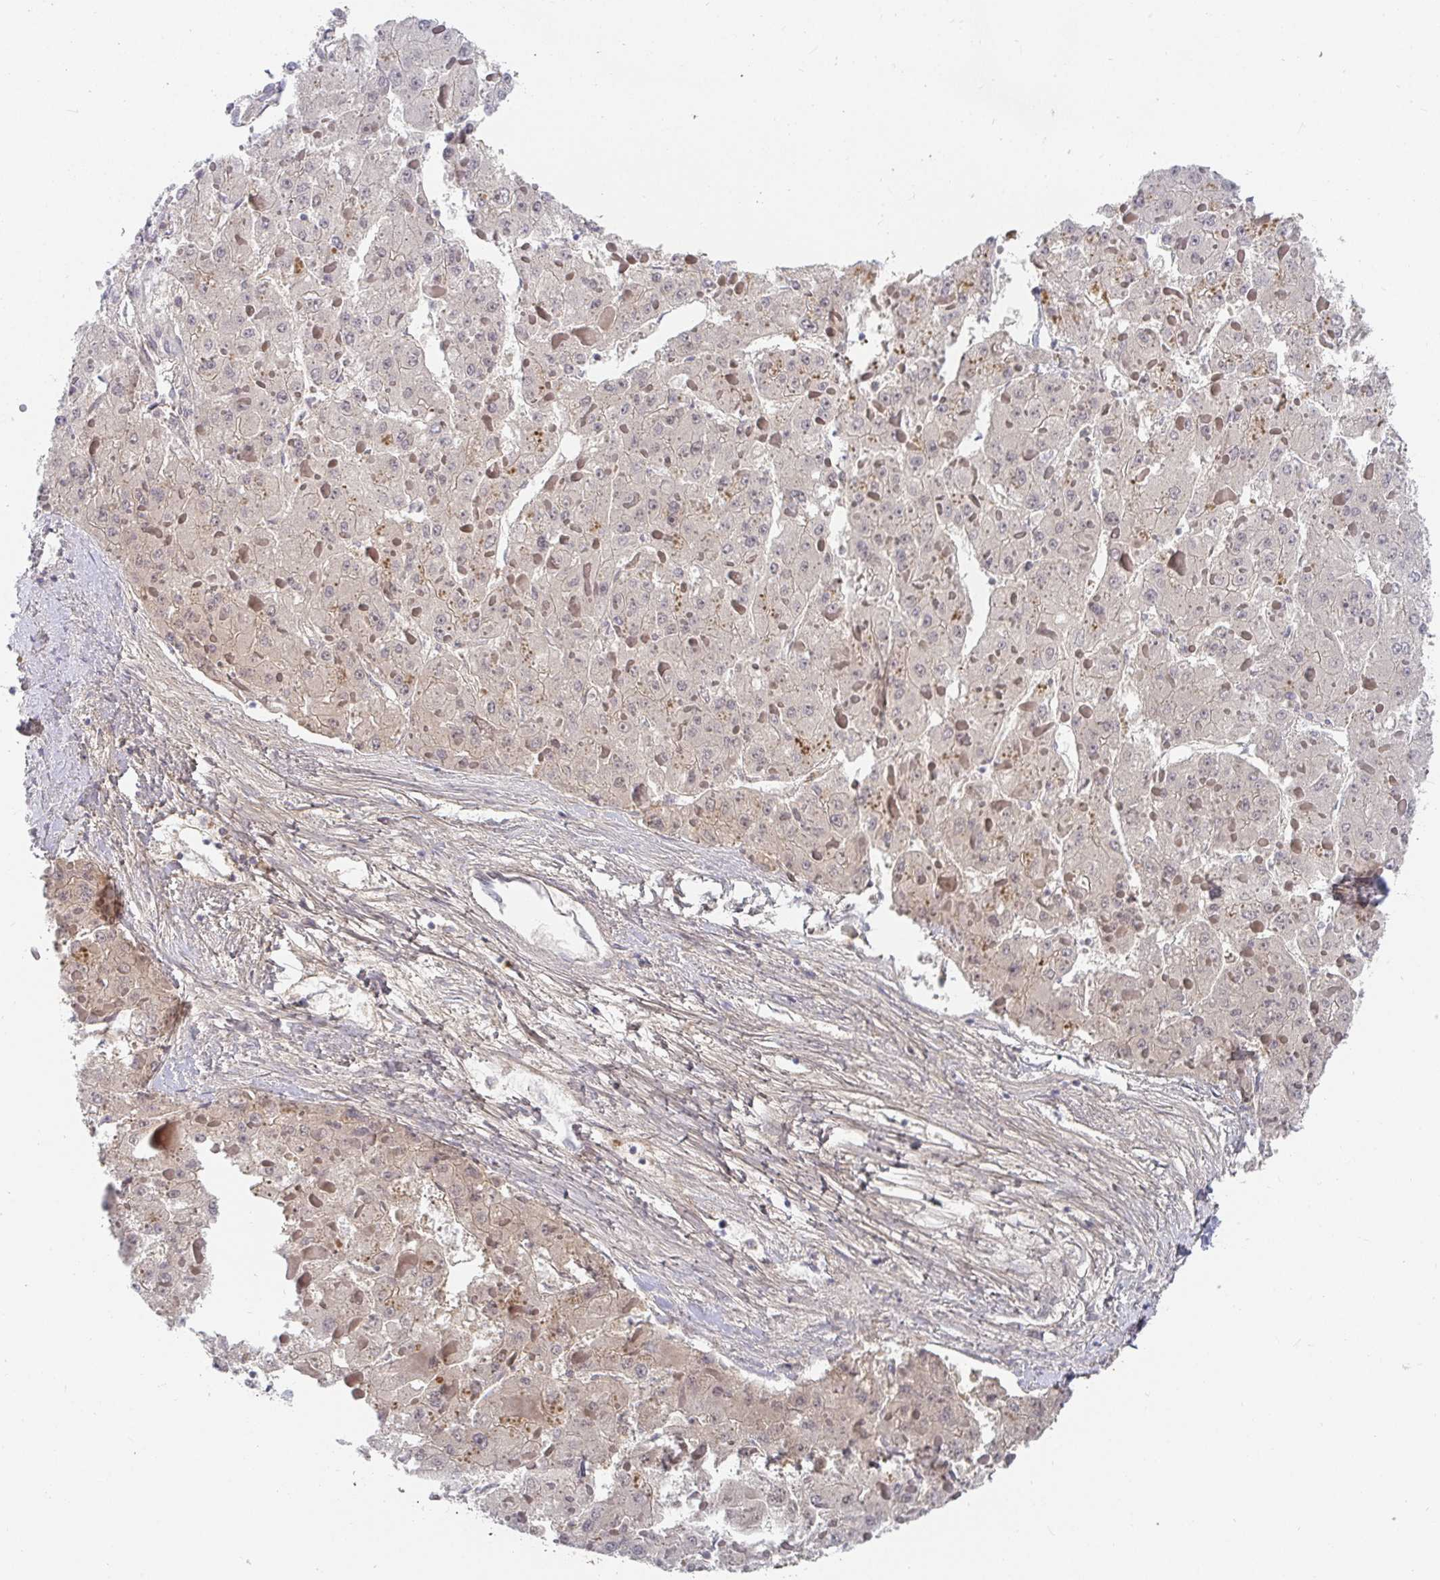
{"staining": {"intensity": "weak", "quantity": "<25%", "location": "cytoplasmic/membranous"}, "tissue": "liver cancer", "cell_type": "Tumor cells", "image_type": "cancer", "snomed": [{"axis": "morphology", "description": "Carcinoma, Hepatocellular, NOS"}, {"axis": "topography", "description": "Liver"}], "caption": "Protein analysis of liver cancer displays no significant staining in tumor cells.", "gene": "RCOR1", "patient": {"sex": "female", "age": 73}}